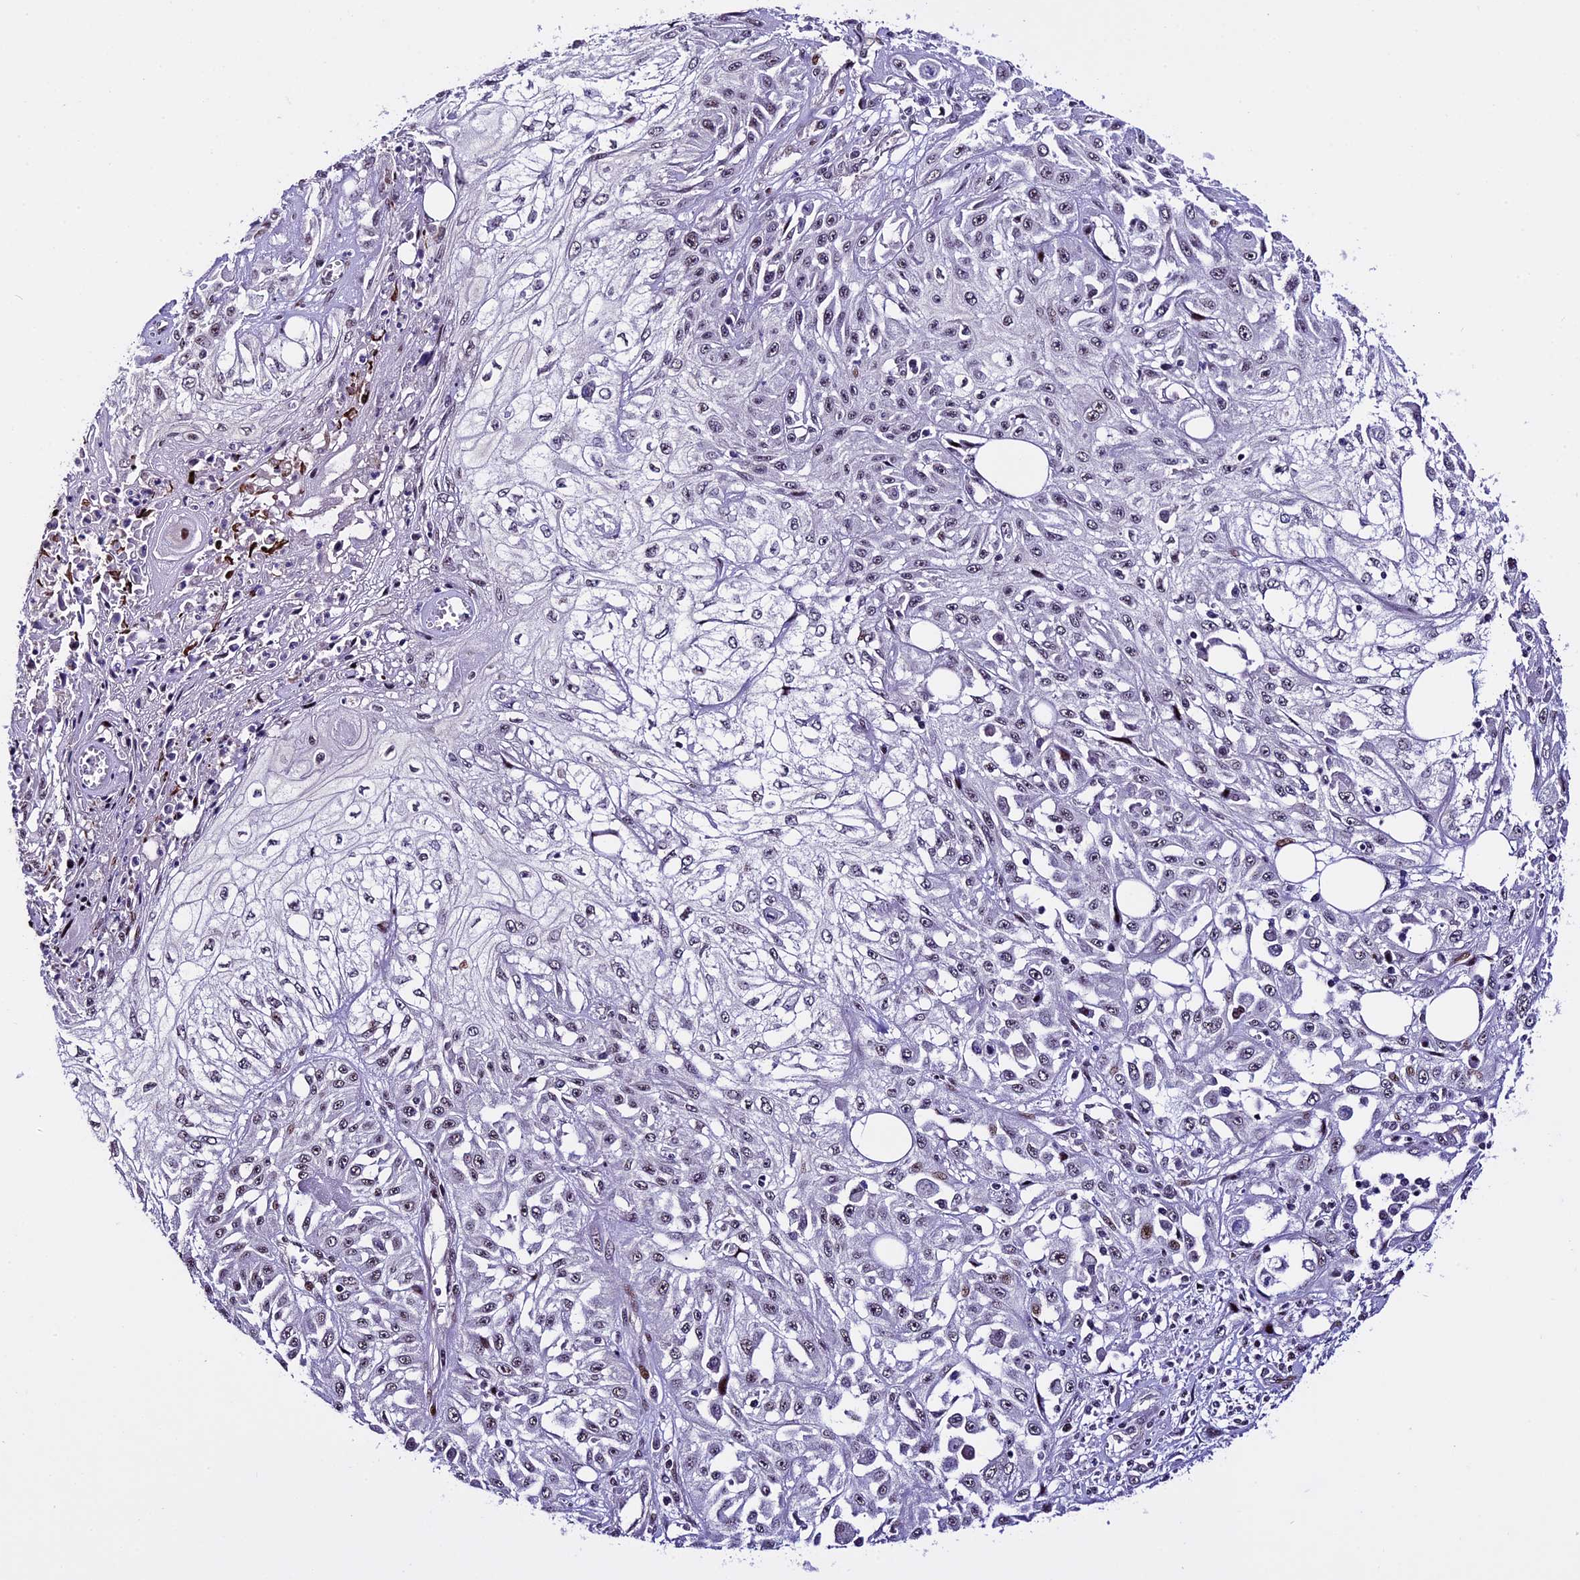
{"staining": {"intensity": "weak", "quantity": "25%-75%", "location": "nuclear"}, "tissue": "skin cancer", "cell_type": "Tumor cells", "image_type": "cancer", "snomed": [{"axis": "morphology", "description": "Squamous cell carcinoma, NOS"}, {"axis": "morphology", "description": "Squamous cell carcinoma, metastatic, NOS"}, {"axis": "topography", "description": "Skin"}, {"axis": "topography", "description": "Lymph node"}], "caption": "Tumor cells demonstrate weak nuclear positivity in approximately 25%-75% of cells in skin cancer.", "gene": "TCP11L2", "patient": {"sex": "male", "age": 75}}